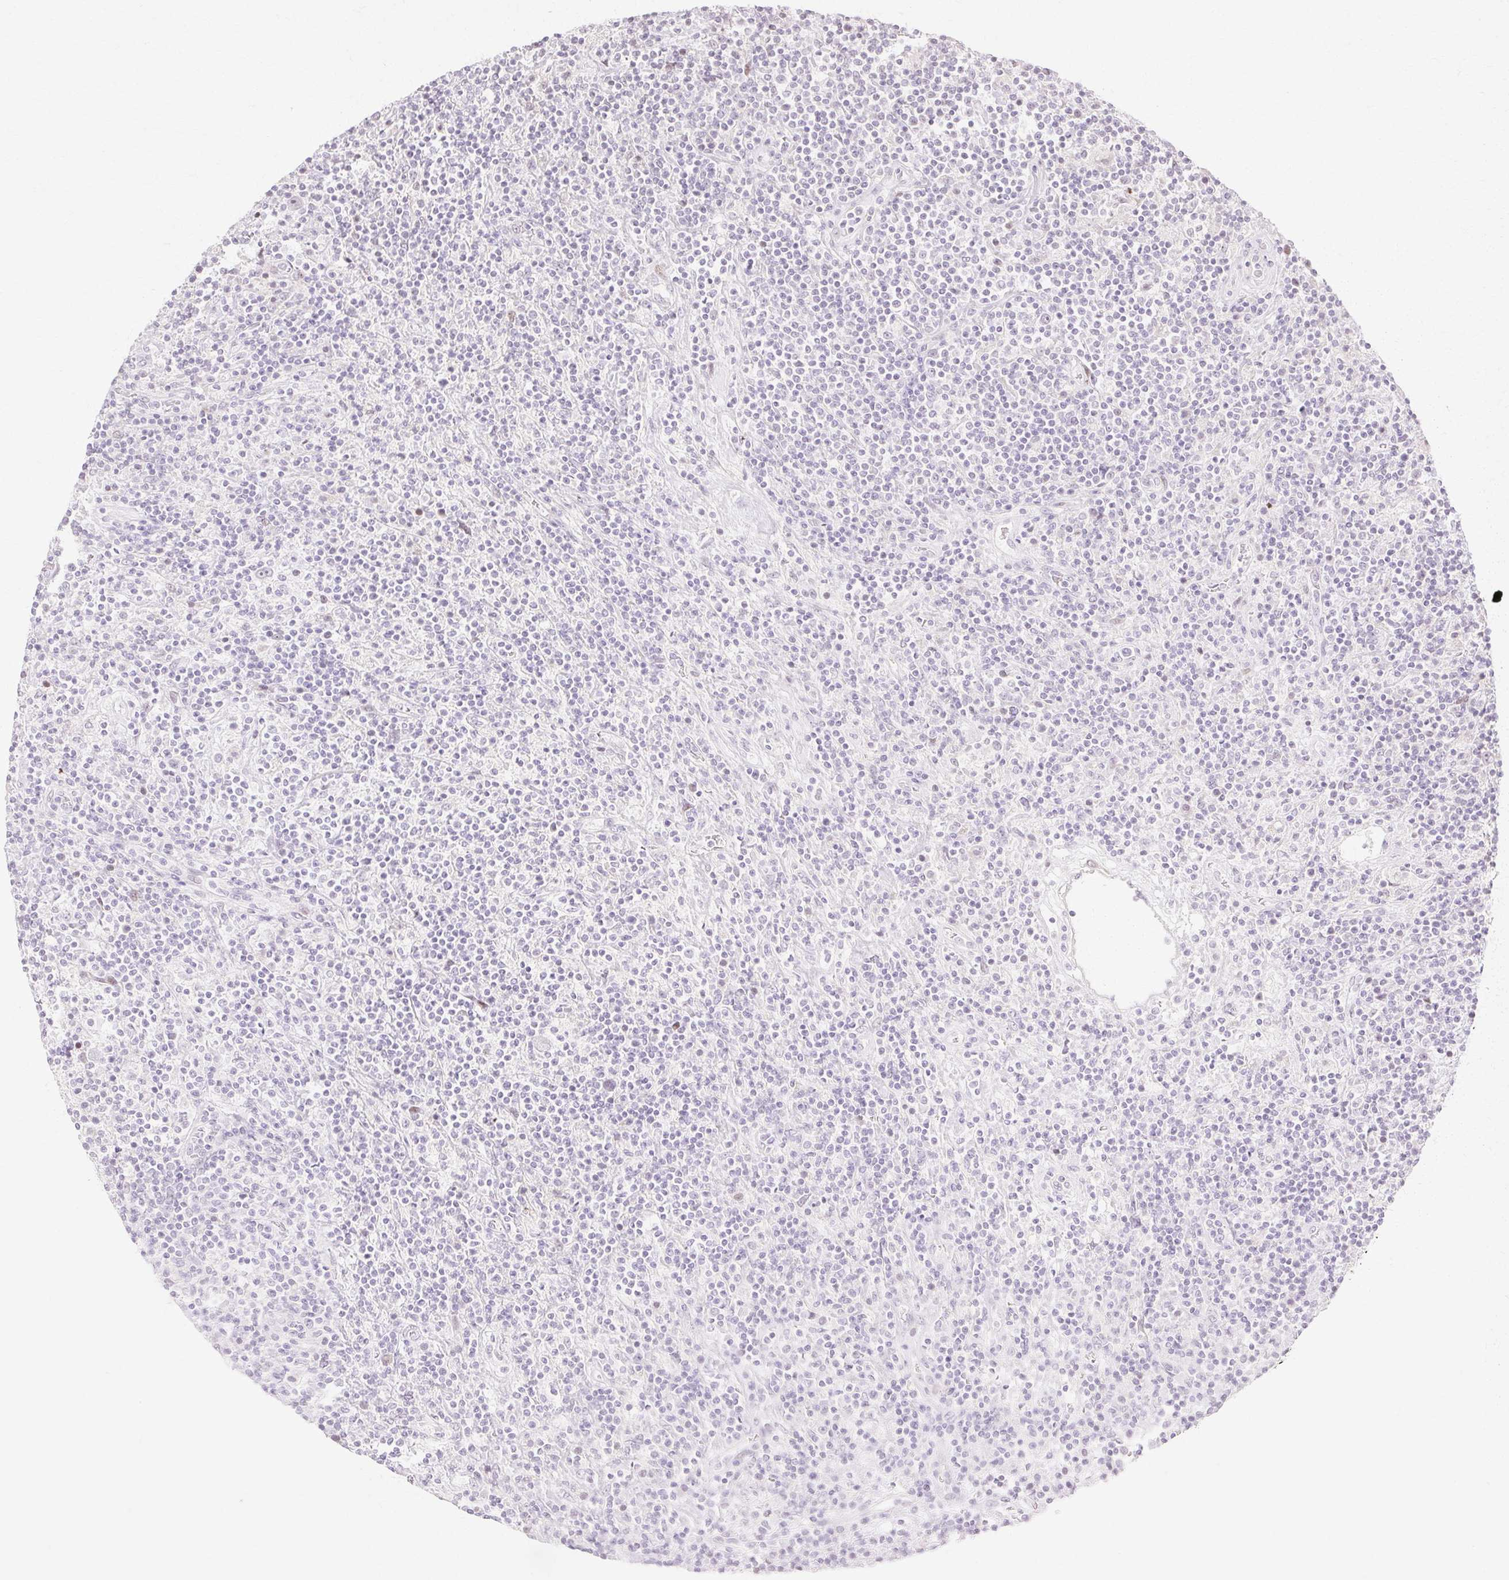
{"staining": {"intensity": "negative", "quantity": "none", "location": "none"}, "tissue": "lymphoma", "cell_type": "Tumor cells", "image_type": "cancer", "snomed": [{"axis": "morphology", "description": "Hodgkin's disease, NOS"}, {"axis": "topography", "description": "Lymph node"}], "caption": "Image shows no protein expression in tumor cells of lymphoma tissue.", "gene": "C3orf49", "patient": {"sex": "male", "age": 70}}